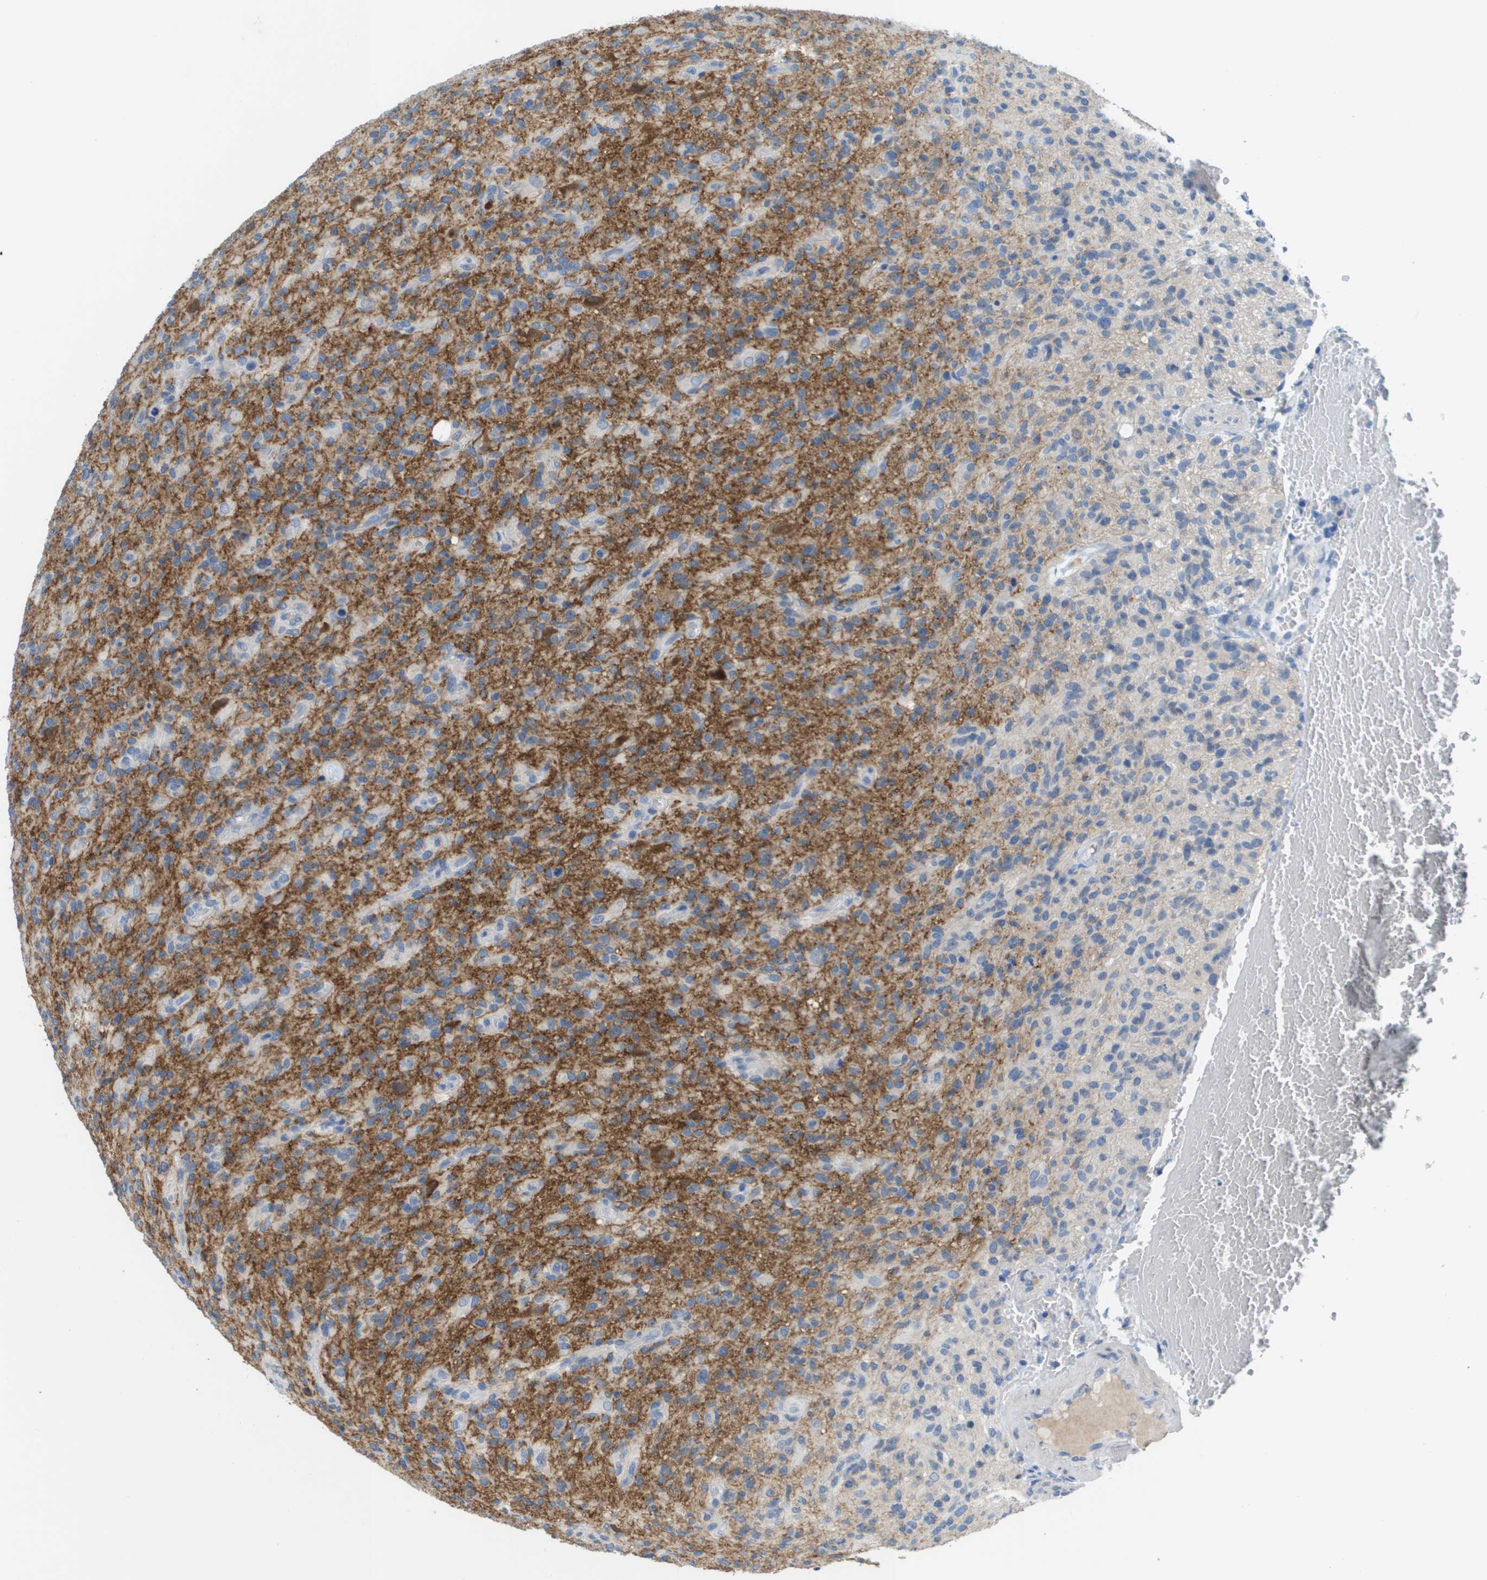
{"staining": {"intensity": "moderate", "quantity": "25%-75%", "location": "cytoplasmic/membranous"}, "tissue": "glioma", "cell_type": "Tumor cells", "image_type": "cancer", "snomed": [{"axis": "morphology", "description": "Glioma, malignant, High grade"}, {"axis": "topography", "description": "Brain"}], "caption": "This is an image of immunohistochemistry staining of high-grade glioma (malignant), which shows moderate expression in the cytoplasmic/membranous of tumor cells.", "gene": "NCS1", "patient": {"sex": "male", "age": 71}}